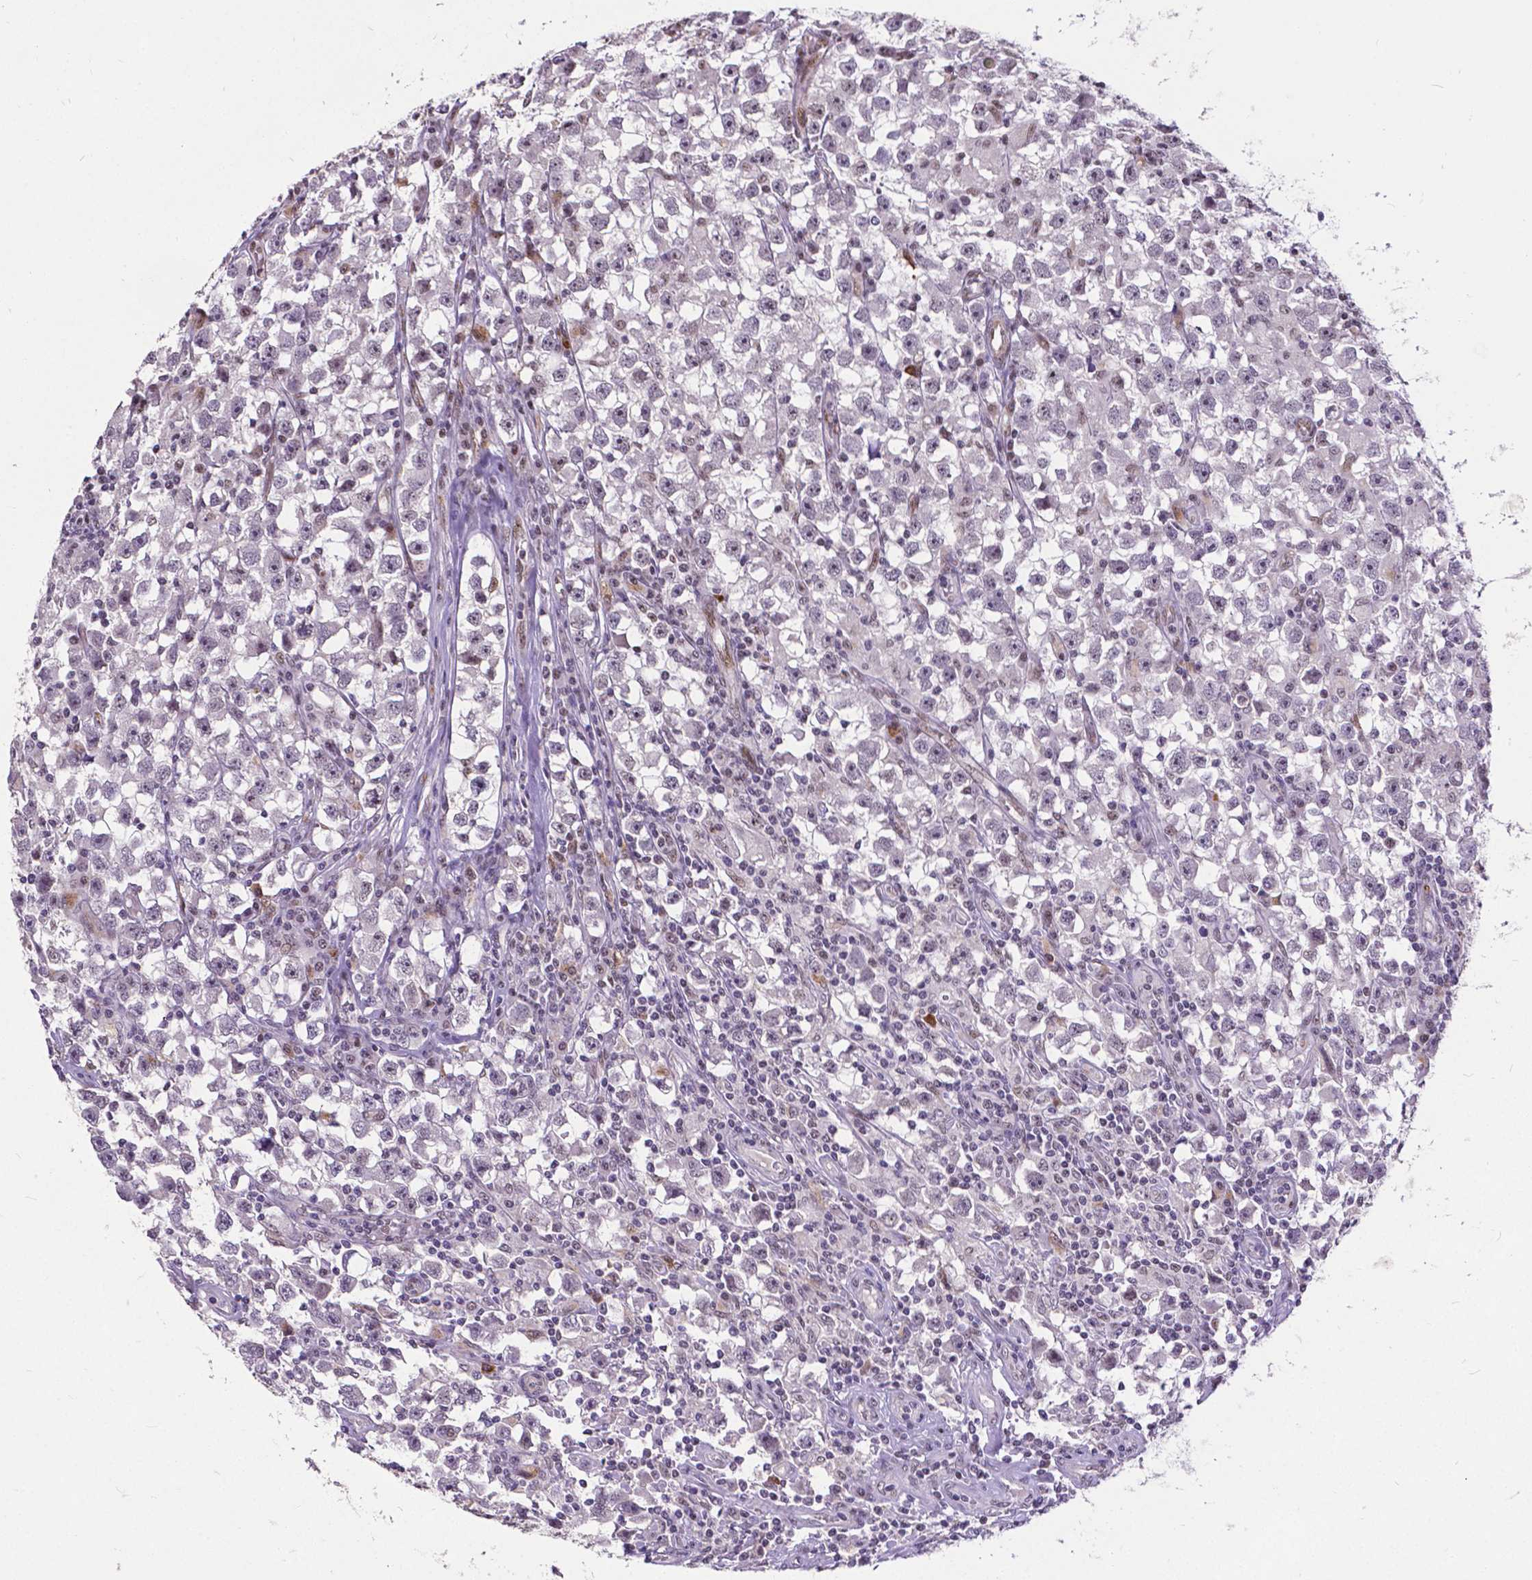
{"staining": {"intensity": "negative", "quantity": "none", "location": "none"}, "tissue": "testis cancer", "cell_type": "Tumor cells", "image_type": "cancer", "snomed": [{"axis": "morphology", "description": "Seminoma, NOS"}, {"axis": "topography", "description": "Testis"}], "caption": "Immunohistochemistry image of testis cancer (seminoma) stained for a protein (brown), which demonstrates no positivity in tumor cells.", "gene": "ATRX", "patient": {"sex": "male", "age": 33}}